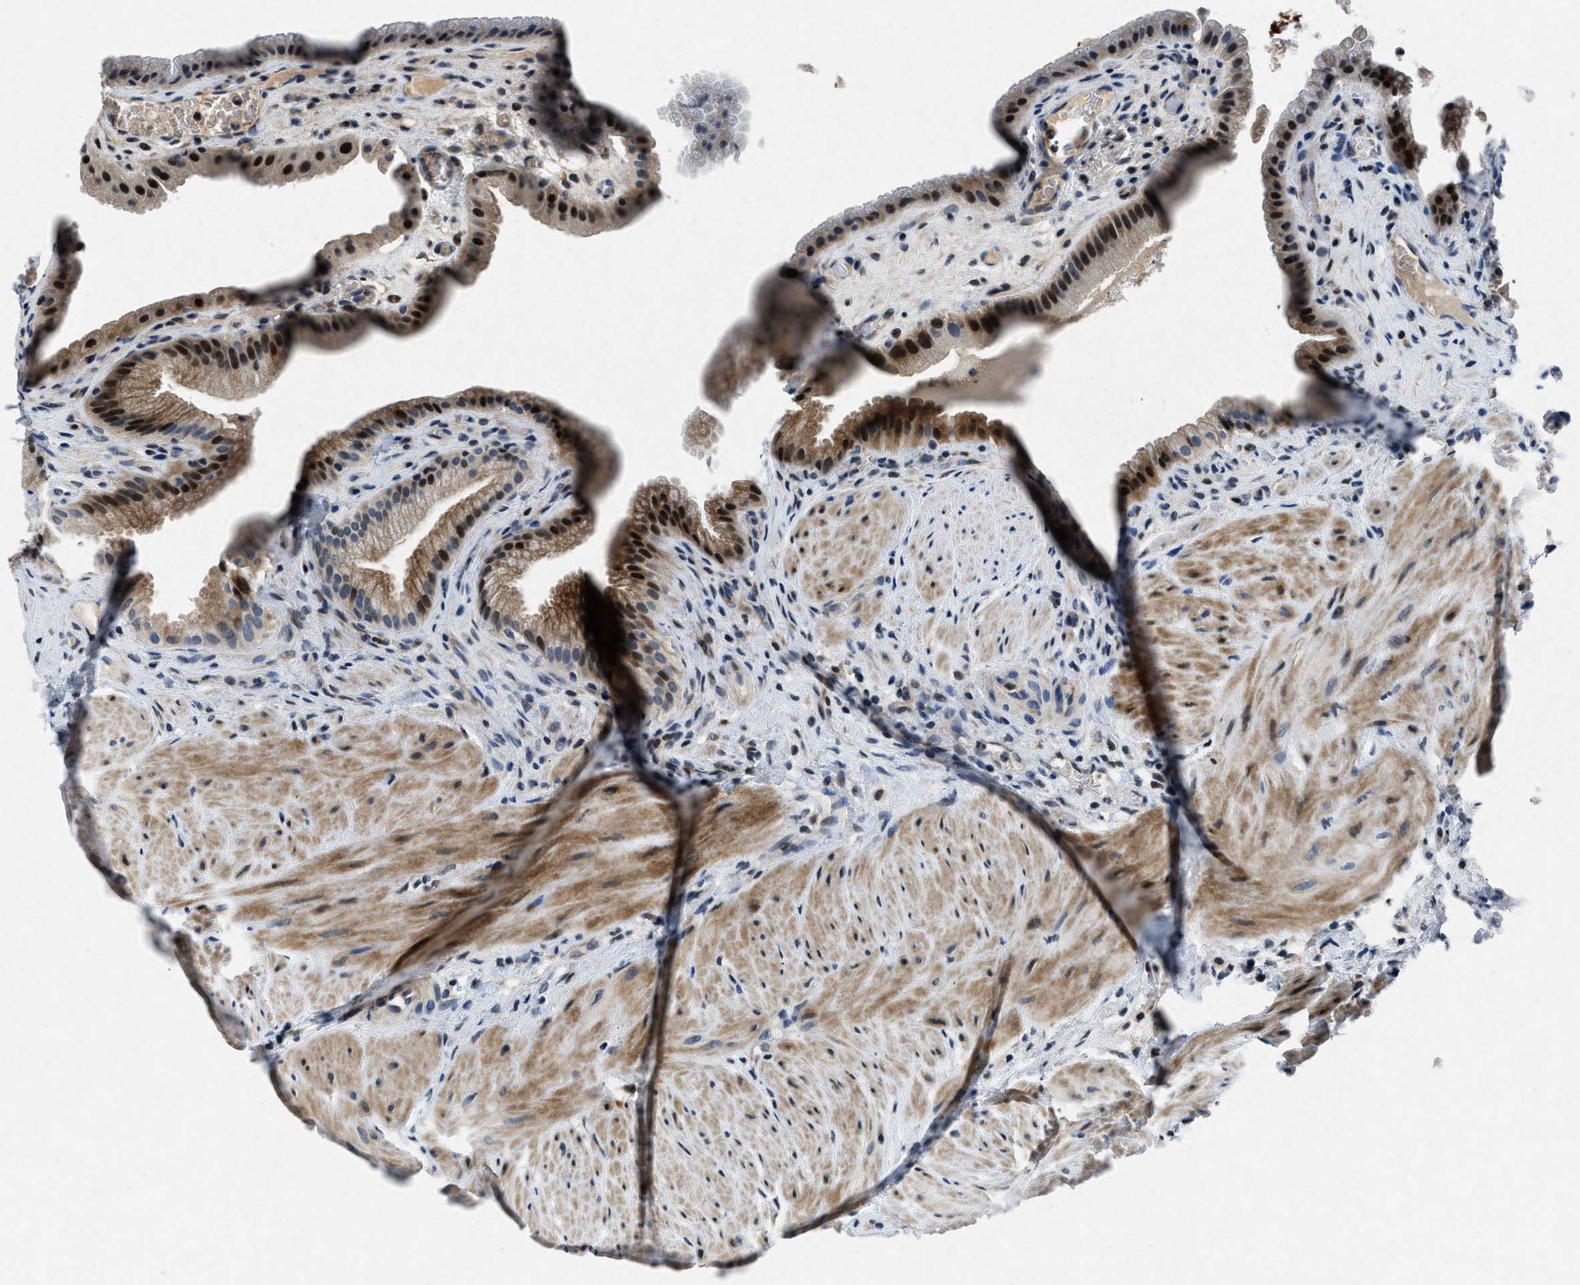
{"staining": {"intensity": "strong", "quantity": "25%-75%", "location": "nuclear"}, "tissue": "gallbladder", "cell_type": "Glandular cells", "image_type": "normal", "snomed": [{"axis": "morphology", "description": "Normal tissue, NOS"}, {"axis": "topography", "description": "Gallbladder"}], "caption": "This image demonstrates normal gallbladder stained with immunohistochemistry to label a protein in brown. The nuclear of glandular cells show strong positivity for the protein. Nuclei are counter-stained blue.", "gene": "PHLDA1", "patient": {"sex": "male", "age": 49}}